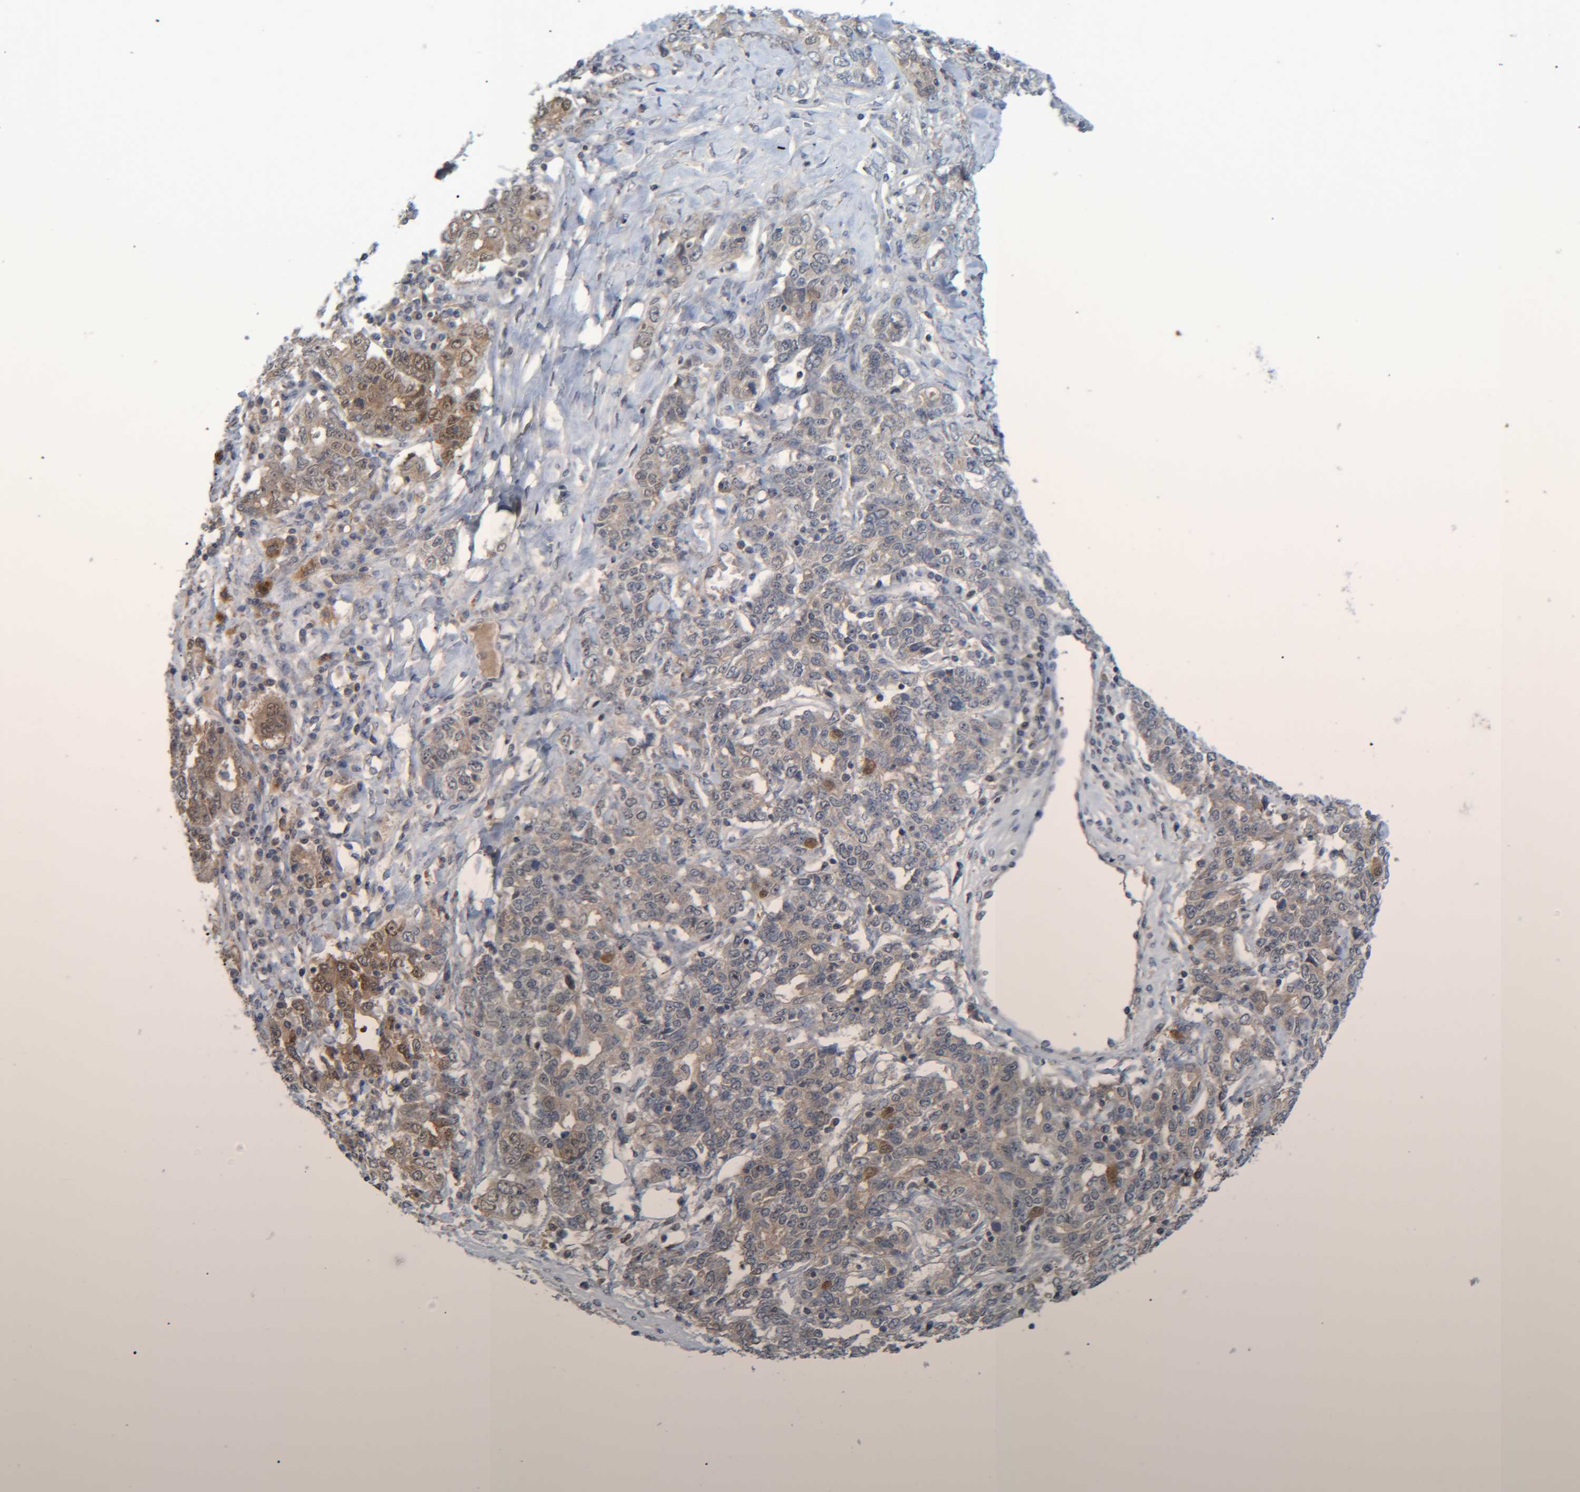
{"staining": {"intensity": "moderate", "quantity": "25%-75%", "location": "cytoplasmic/membranous"}, "tissue": "ovarian cancer", "cell_type": "Tumor cells", "image_type": "cancer", "snomed": [{"axis": "morphology", "description": "Carcinoma, endometroid"}, {"axis": "topography", "description": "Ovary"}], "caption": "Brown immunohistochemical staining in ovarian endometroid carcinoma shows moderate cytoplasmic/membranous positivity in about 25%-75% of tumor cells.", "gene": "PCYT2", "patient": {"sex": "female", "age": 62}}